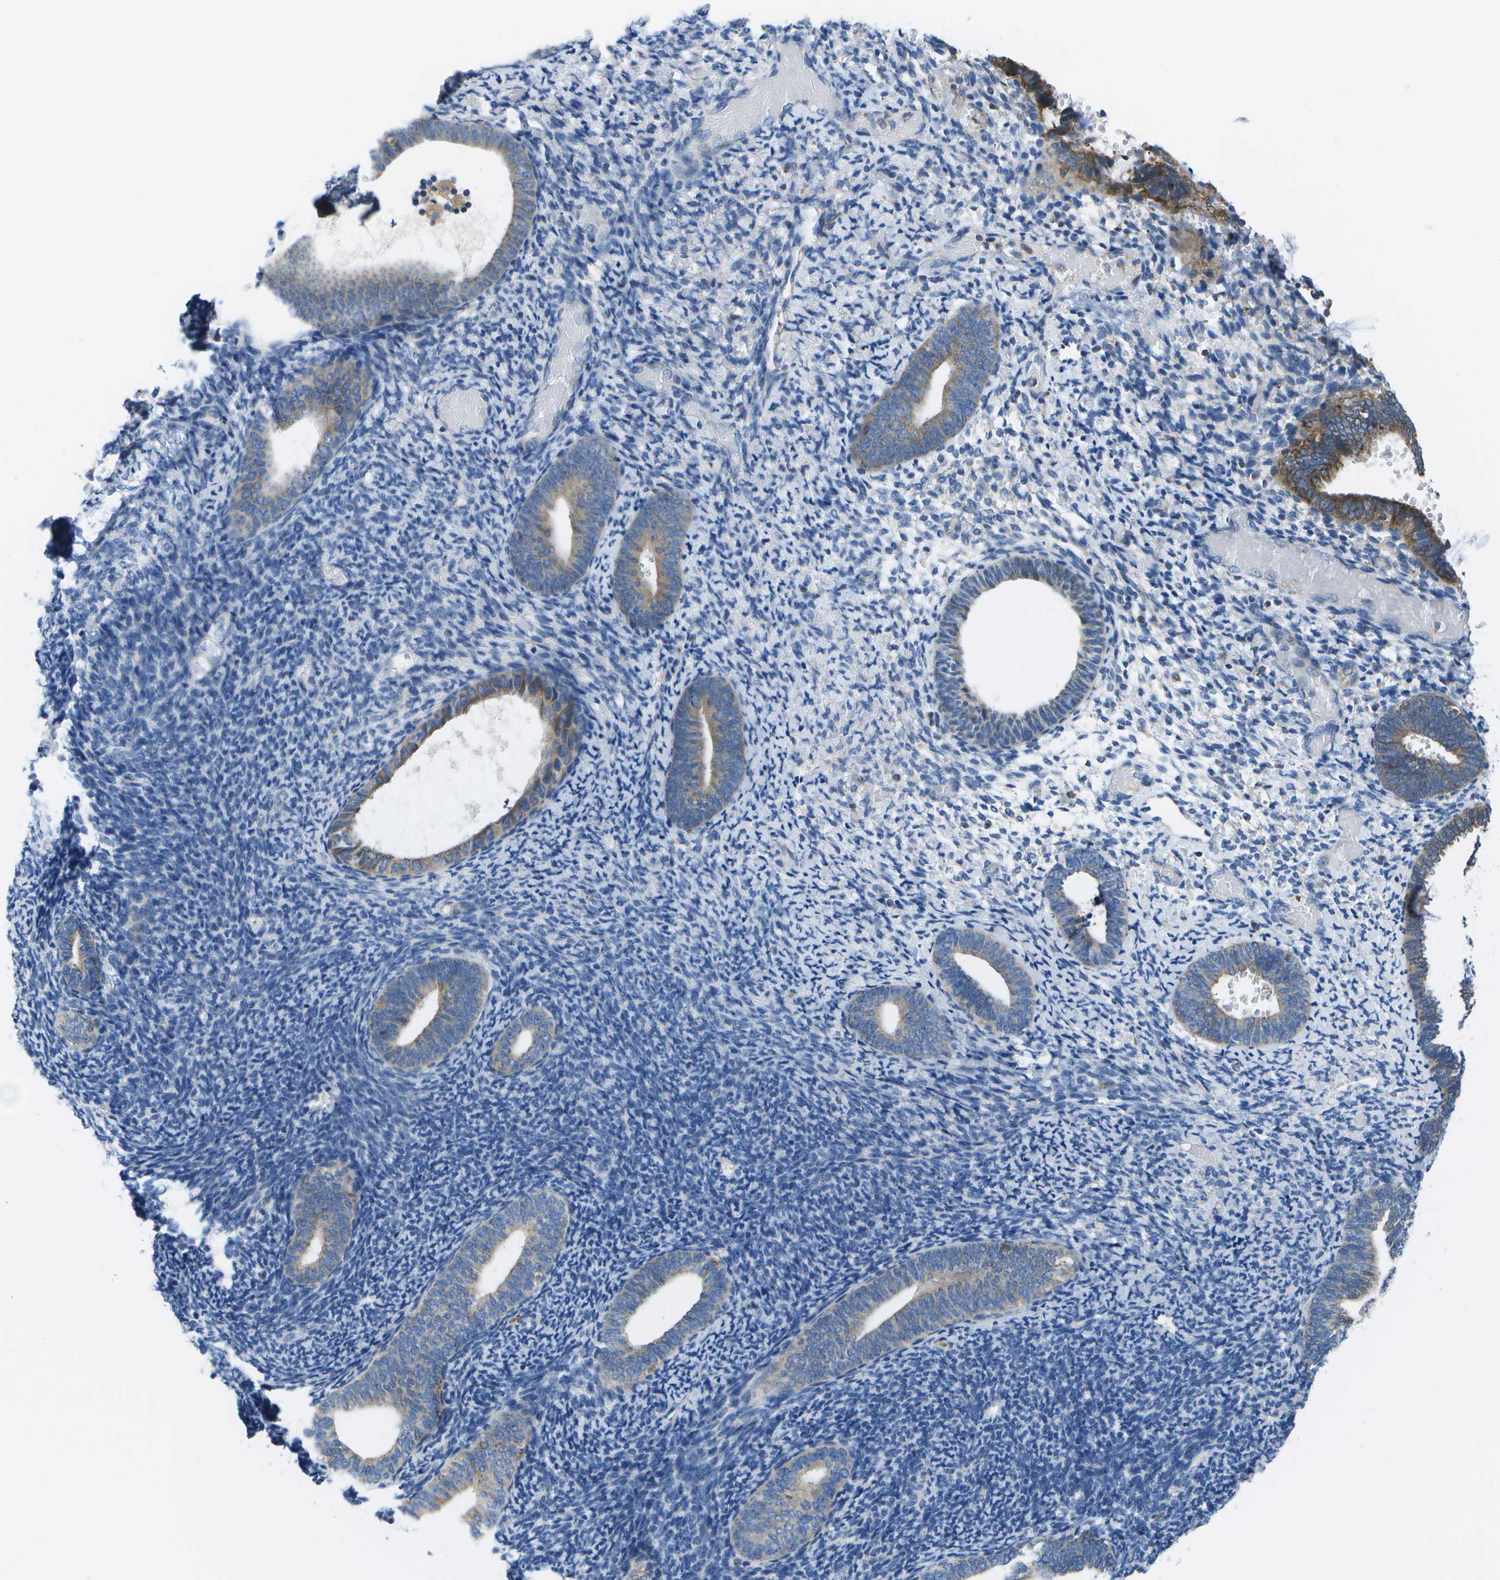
{"staining": {"intensity": "weak", "quantity": "<25%", "location": "cytoplasmic/membranous"}, "tissue": "endometrium", "cell_type": "Cells in endometrial stroma", "image_type": "normal", "snomed": [{"axis": "morphology", "description": "Normal tissue, NOS"}, {"axis": "topography", "description": "Endometrium"}], "caption": "Benign endometrium was stained to show a protein in brown. There is no significant staining in cells in endometrial stroma. (Stains: DAB (3,3'-diaminobenzidine) IHC with hematoxylin counter stain, Microscopy: brightfield microscopy at high magnification).", "gene": "GDF5", "patient": {"sex": "female", "age": 66}}